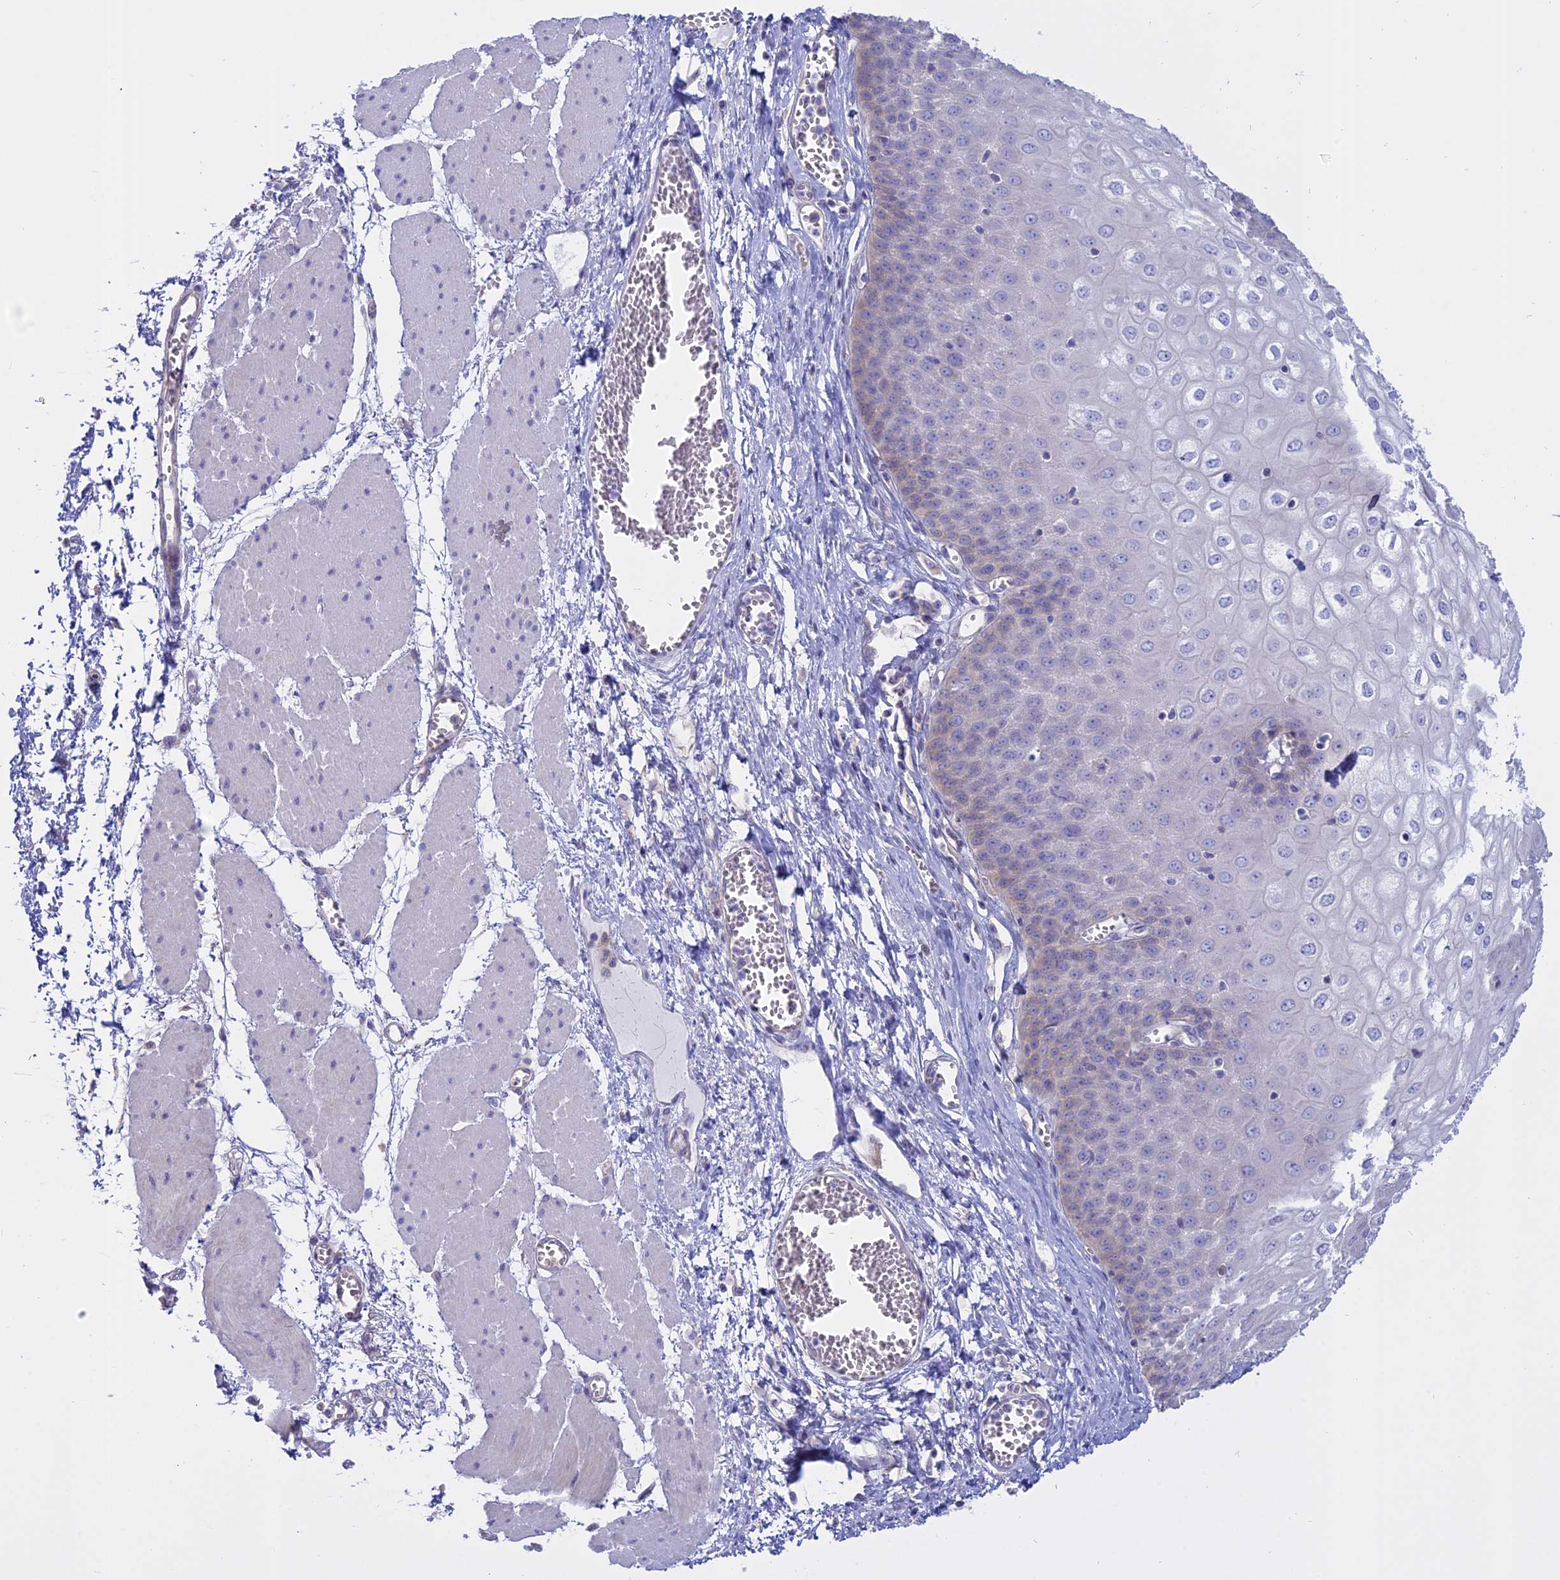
{"staining": {"intensity": "weak", "quantity": "<25%", "location": "cytoplasmic/membranous"}, "tissue": "esophagus", "cell_type": "Squamous epithelial cells", "image_type": "normal", "snomed": [{"axis": "morphology", "description": "Normal tissue, NOS"}, {"axis": "topography", "description": "Esophagus"}], "caption": "DAB (3,3'-diaminobenzidine) immunohistochemical staining of unremarkable human esophagus reveals no significant positivity in squamous epithelial cells. Brightfield microscopy of immunohistochemistry (IHC) stained with DAB (3,3'-diaminobenzidine) (brown) and hematoxylin (blue), captured at high magnification.", "gene": "AHCYL1", "patient": {"sex": "male", "age": 60}}